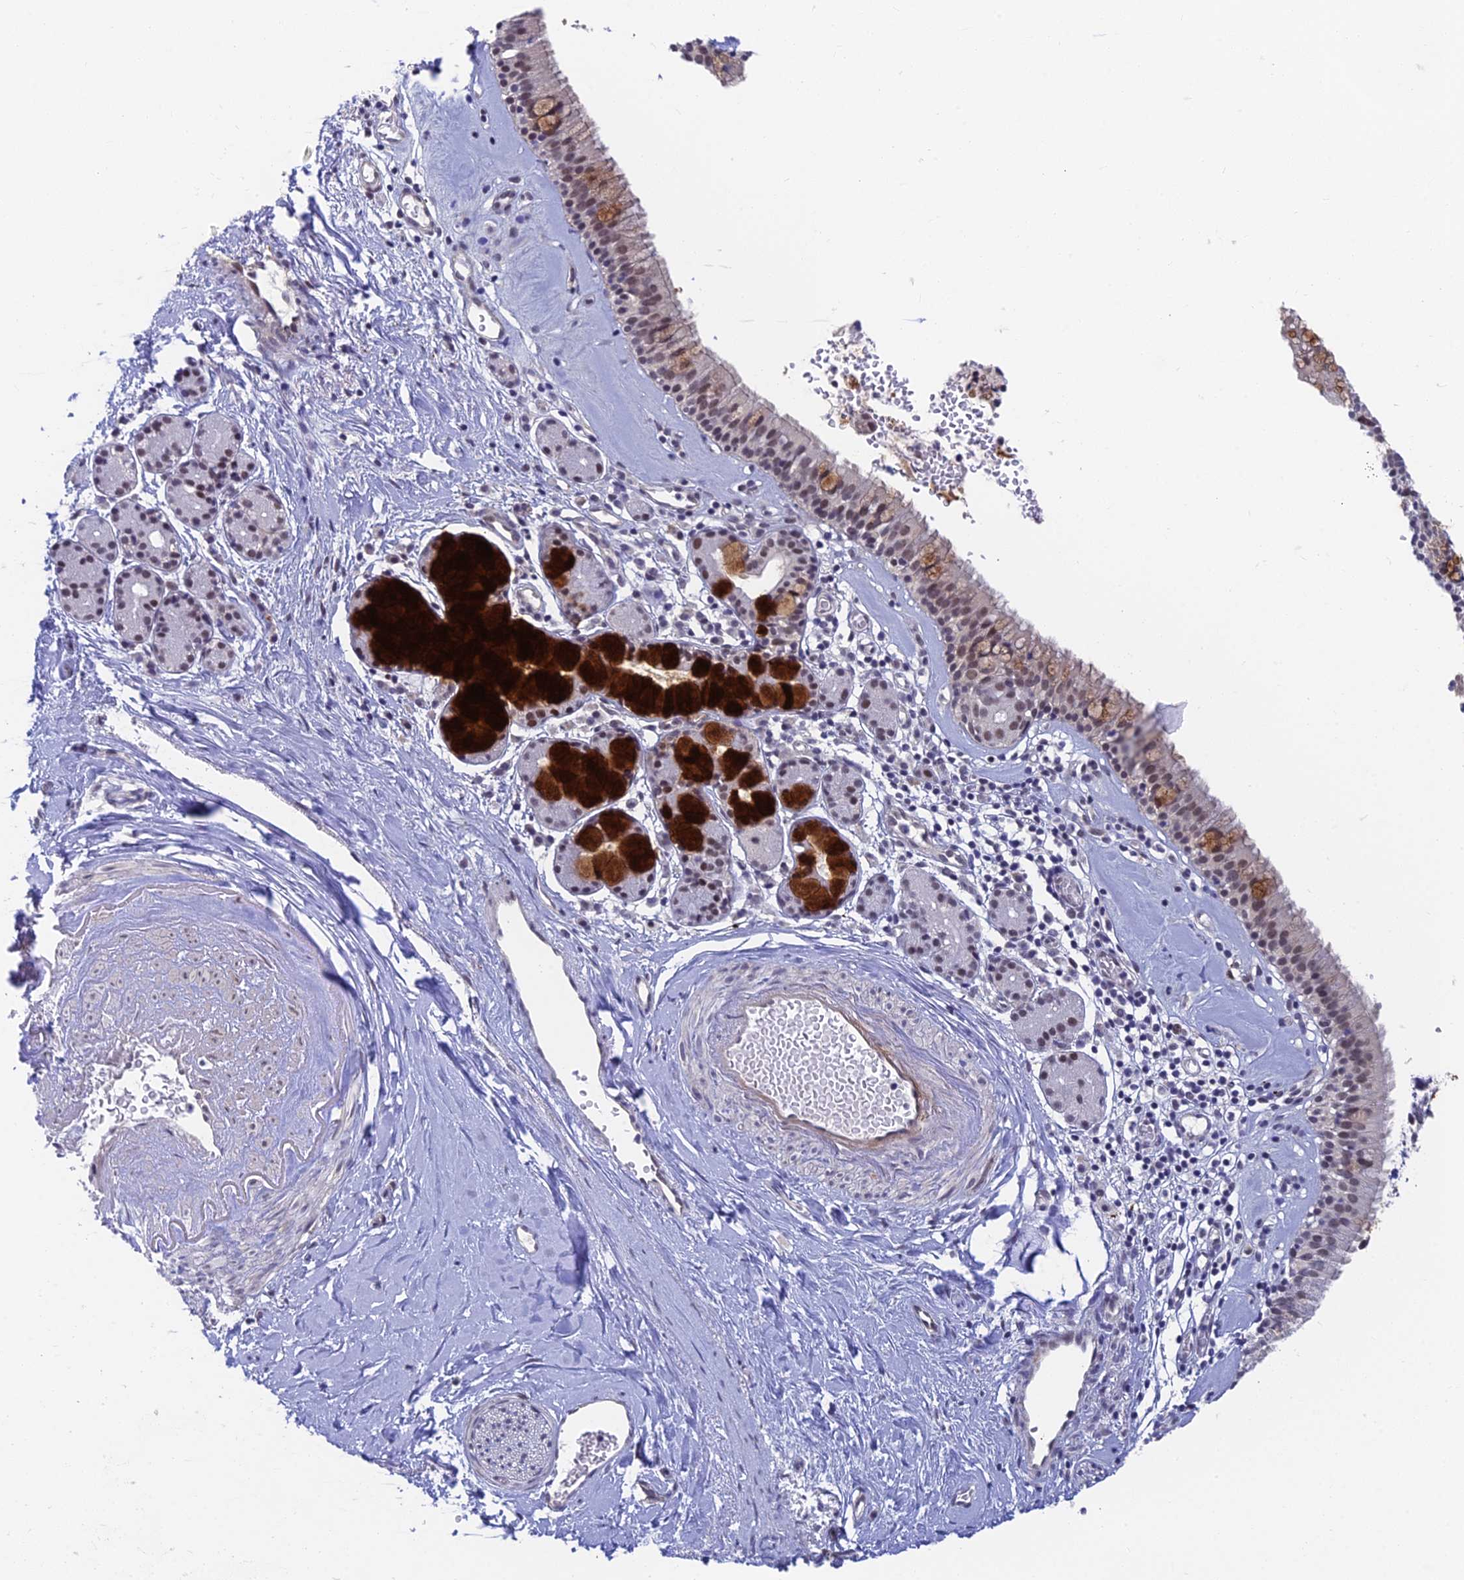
{"staining": {"intensity": "moderate", "quantity": "<25%", "location": "cytoplasmic/membranous,nuclear"}, "tissue": "nasopharynx", "cell_type": "Respiratory epithelial cells", "image_type": "normal", "snomed": [{"axis": "morphology", "description": "Normal tissue, NOS"}, {"axis": "topography", "description": "Nasopharynx"}], "caption": "Immunohistochemical staining of benign human nasopharynx displays low levels of moderate cytoplasmic/membranous,nuclear expression in about <25% of respiratory epithelial cells. The staining was performed using DAB (3,3'-diaminobenzidine) to visualize the protein expression in brown, while the nuclei were stained in blue with hematoxylin (Magnification: 20x).", "gene": "NSMCE1", "patient": {"sex": "male", "age": 82}}